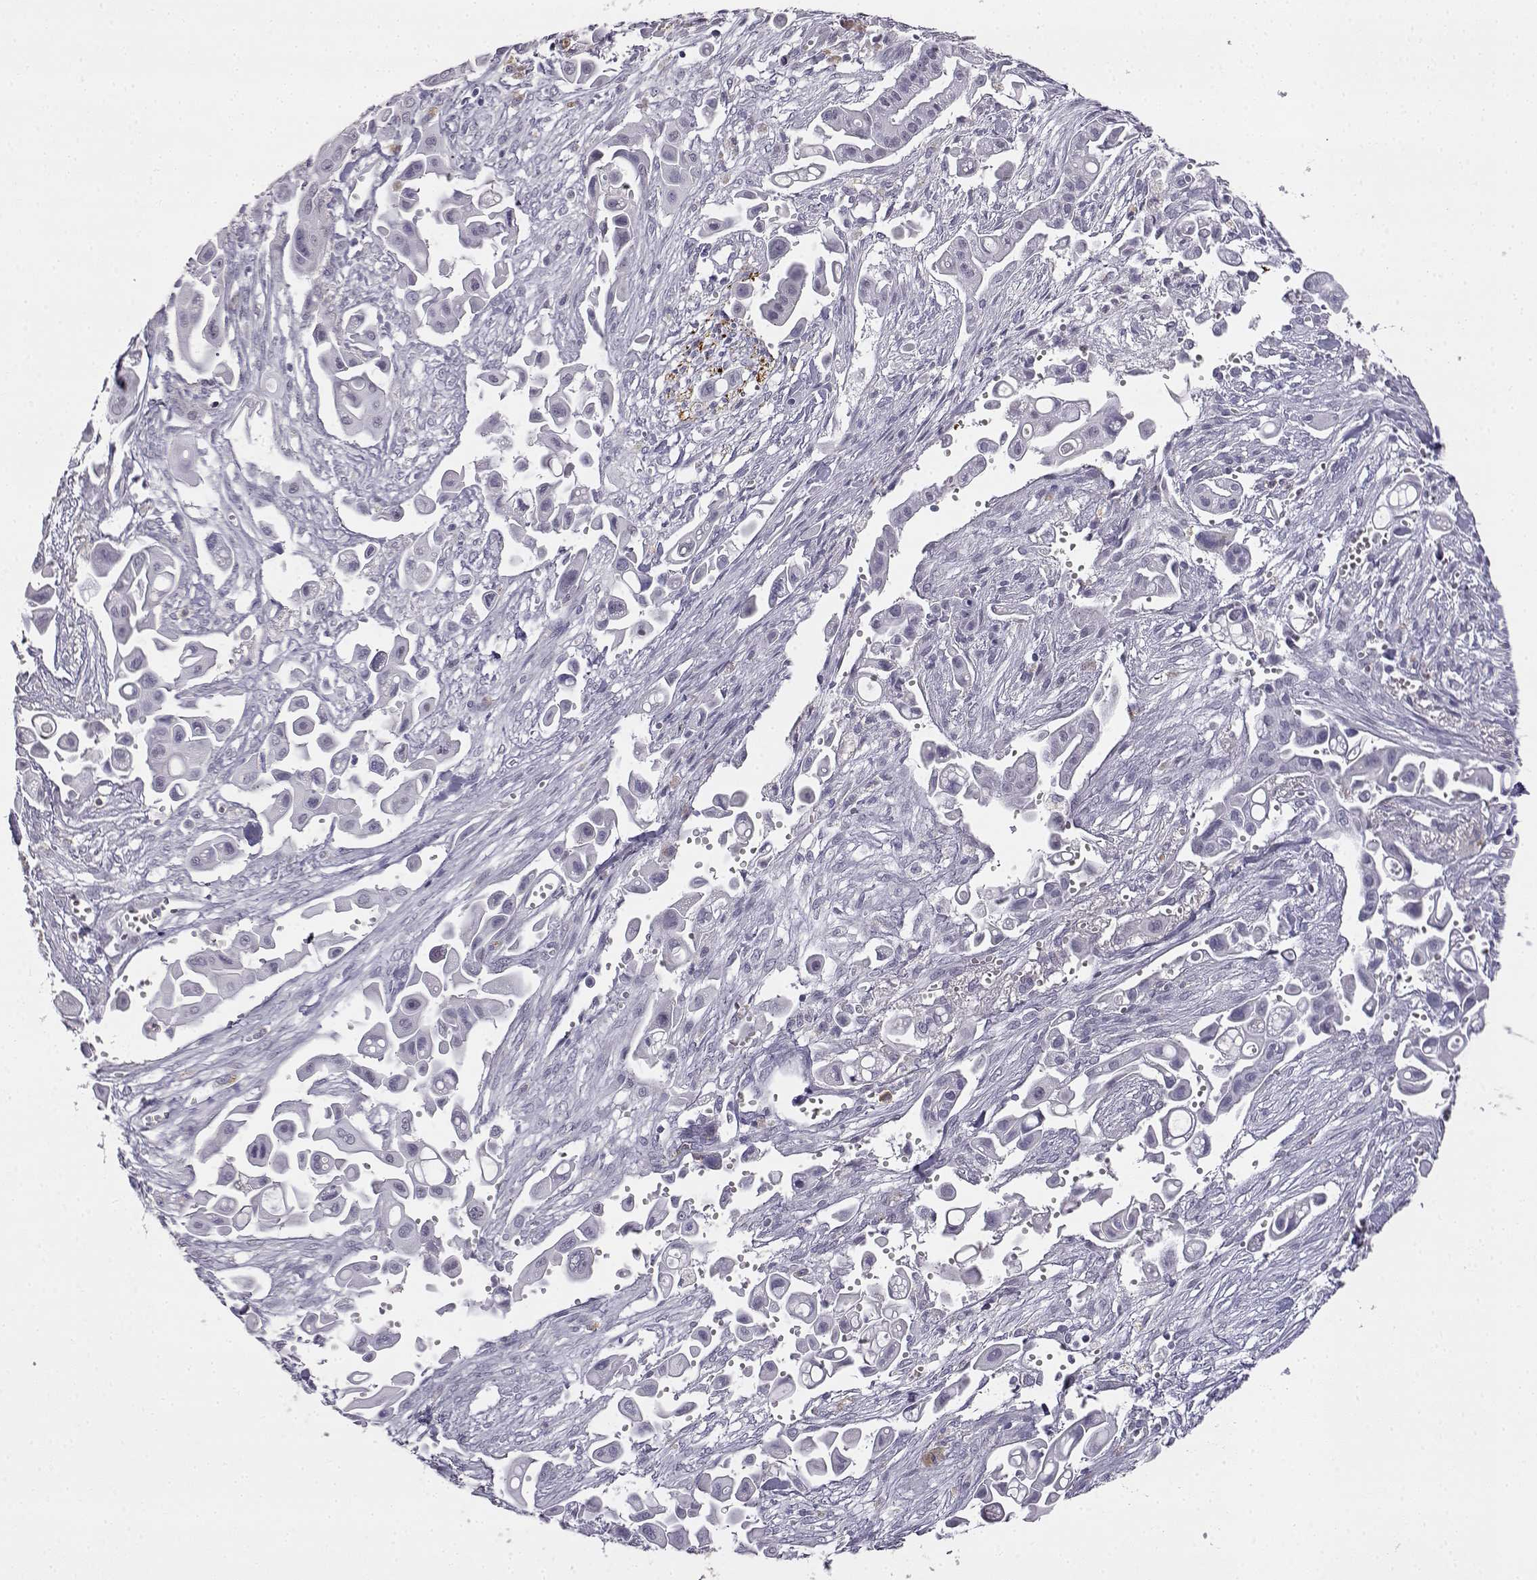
{"staining": {"intensity": "negative", "quantity": "none", "location": "none"}, "tissue": "pancreatic cancer", "cell_type": "Tumor cells", "image_type": "cancer", "snomed": [{"axis": "morphology", "description": "Adenocarcinoma, NOS"}, {"axis": "topography", "description": "Pancreas"}], "caption": "An immunohistochemistry photomicrograph of pancreatic cancer (adenocarcinoma) is shown. There is no staining in tumor cells of pancreatic cancer (adenocarcinoma).", "gene": "VGF", "patient": {"sex": "male", "age": 50}}